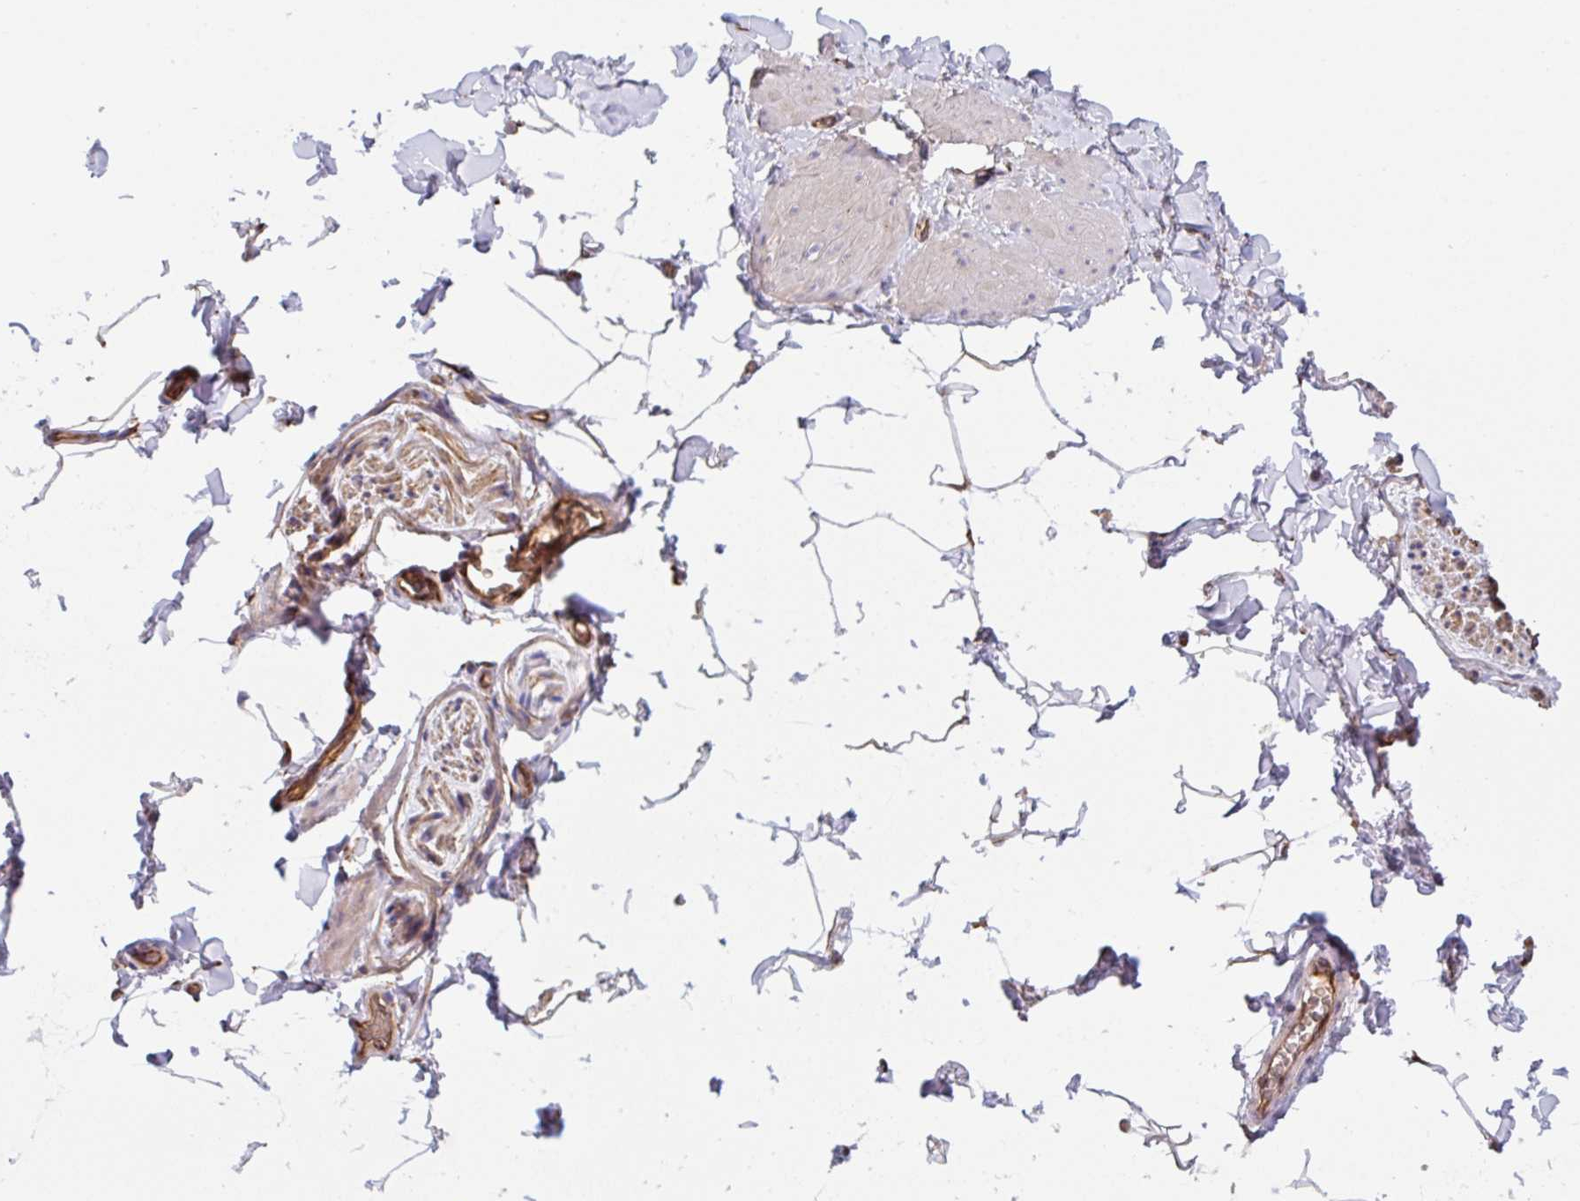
{"staining": {"intensity": "negative", "quantity": "none", "location": "none"}, "tissue": "adipose tissue", "cell_type": "Adipocytes", "image_type": "normal", "snomed": [{"axis": "morphology", "description": "Normal tissue, NOS"}, {"axis": "topography", "description": "Vascular tissue"}, {"axis": "topography", "description": "Peripheral nerve tissue"}], "caption": "Immunohistochemistry of benign adipose tissue demonstrates no expression in adipocytes. Nuclei are stained in blue.", "gene": "APOBEC3D", "patient": {"sex": "male", "age": 41}}